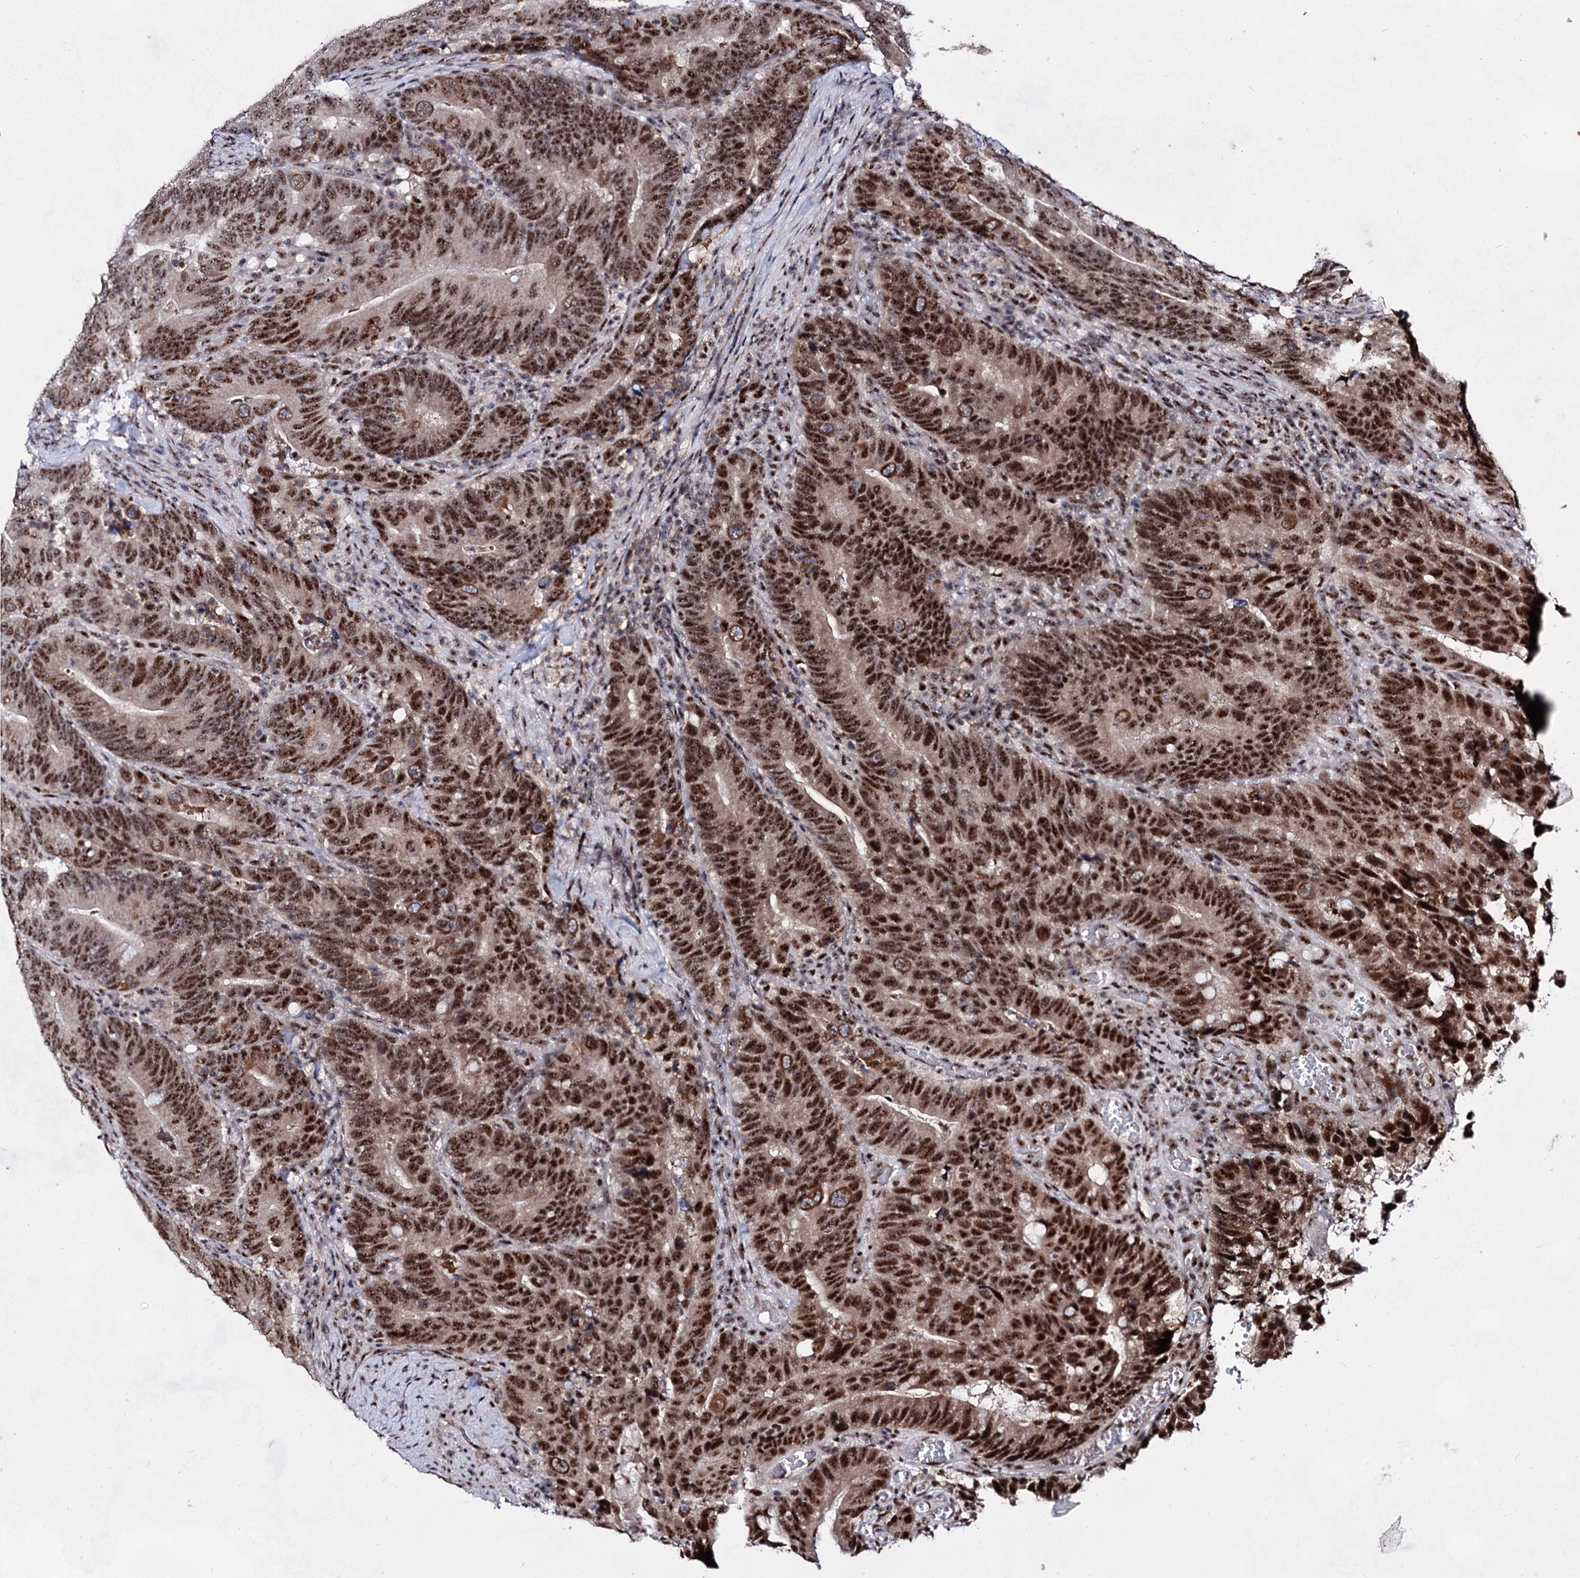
{"staining": {"intensity": "strong", "quantity": ">75%", "location": "nuclear"}, "tissue": "colorectal cancer", "cell_type": "Tumor cells", "image_type": "cancer", "snomed": [{"axis": "morphology", "description": "Adenocarcinoma, NOS"}, {"axis": "topography", "description": "Colon"}], "caption": "This is a micrograph of immunohistochemistry staining of colorectal cancer (adenocarcinoma), which shows strong positivity in the nuclear of tumor cells.", "gene": "EXOSC10", "patient": {"sex": "female", "age": 66}}